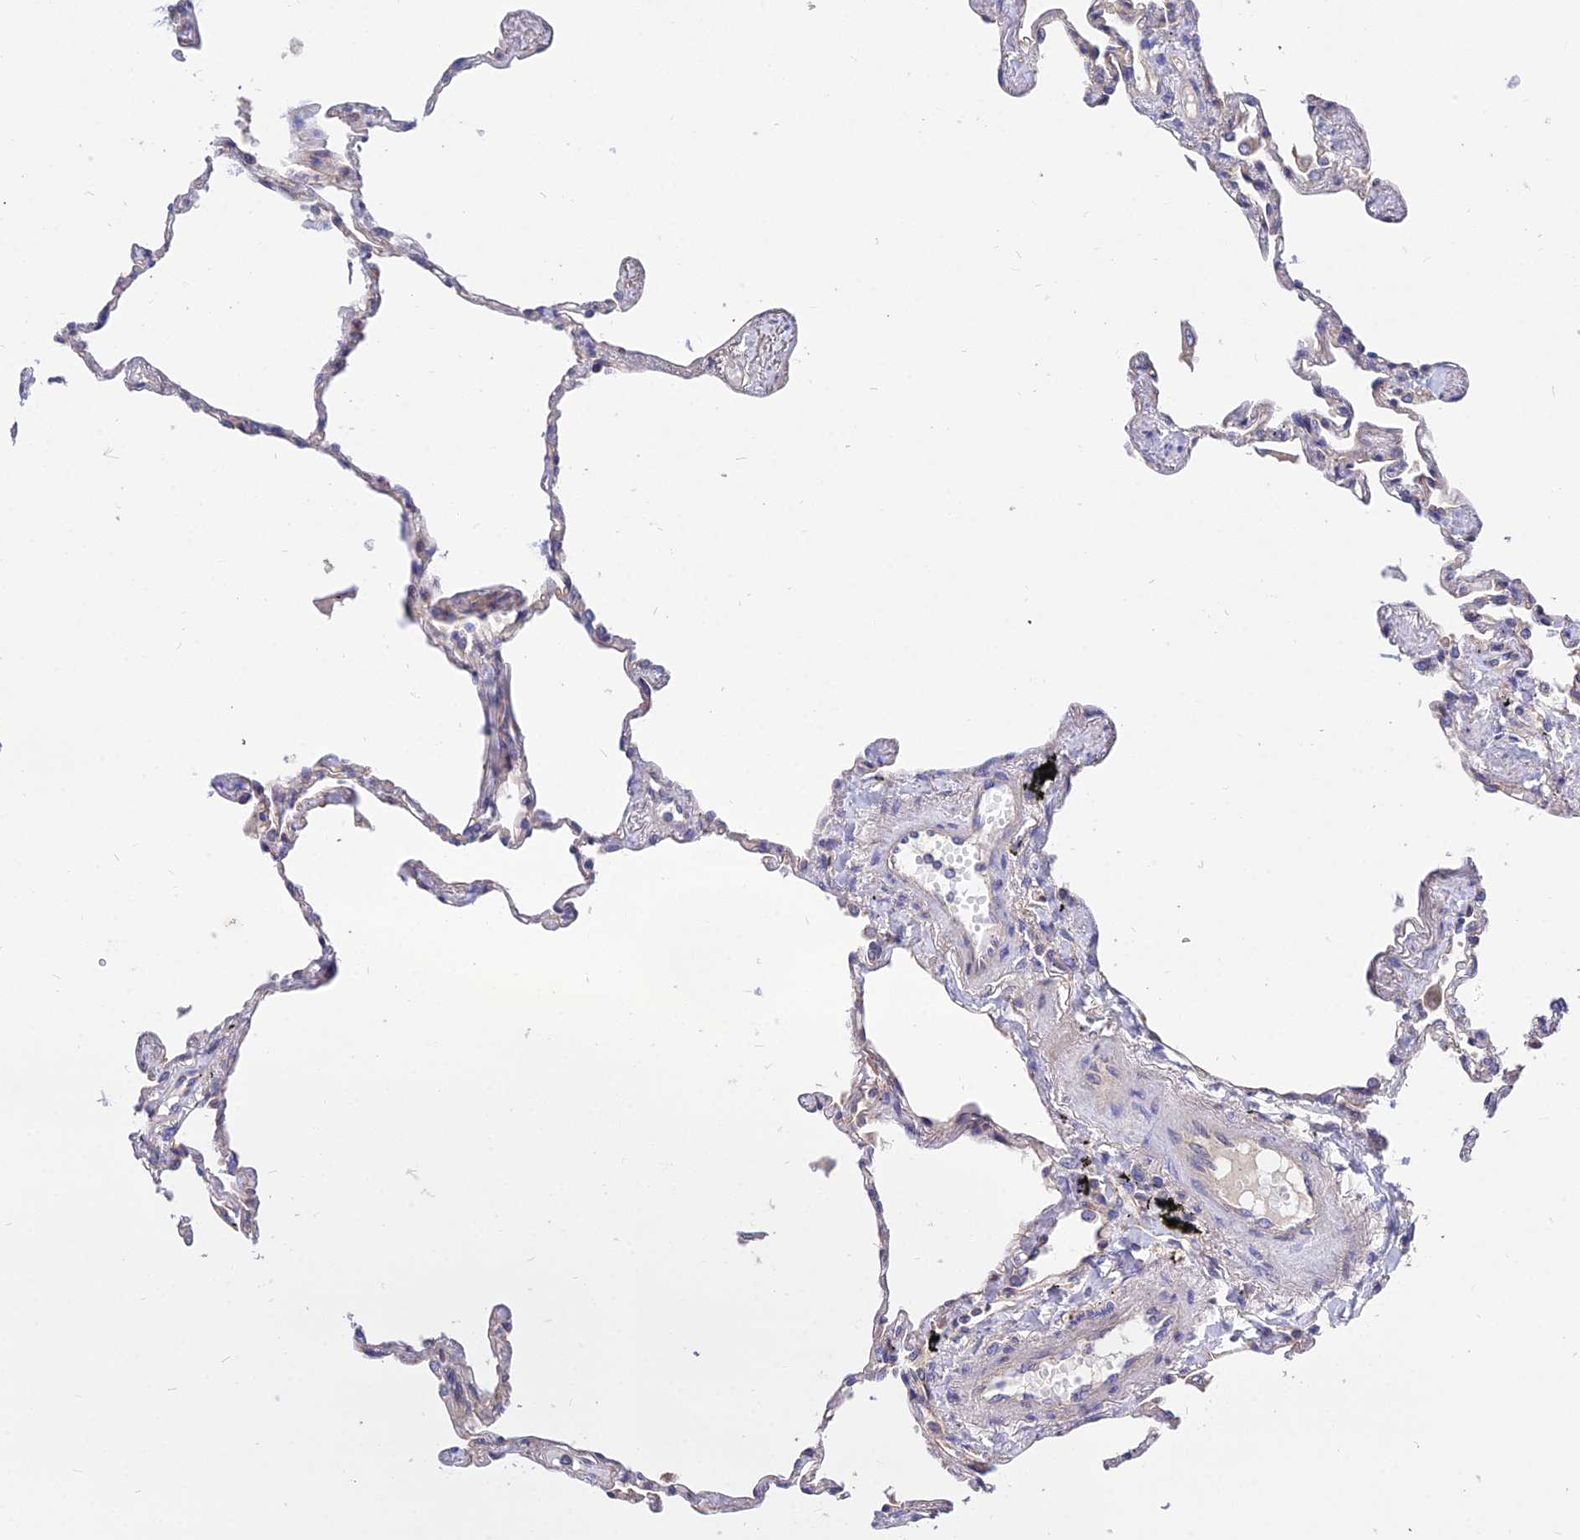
{"staining": {"intensity": "moderate", "quantity": "25%-75%", "location": "cytoplasmic/membranous"}, "tissue": "lung", "cell_type": "Alveolar cells", "image_type": "normal", "snomed": [{"axis": "morphology", "description": "Normal tissue, NOS"}, {"axis": "topography", "description": "Lung"}], "caption": "Moderate cytoplasmic/membranous protein expression is appreciated in approximately 25%-75% of alveolar cells in lung. (DAB (3,3'-diaminobenzidine) IHC with brightfield microscopy, high magnification).", "gene": "CDC37L1", "patient": {"sex": "female", "age": 67}}